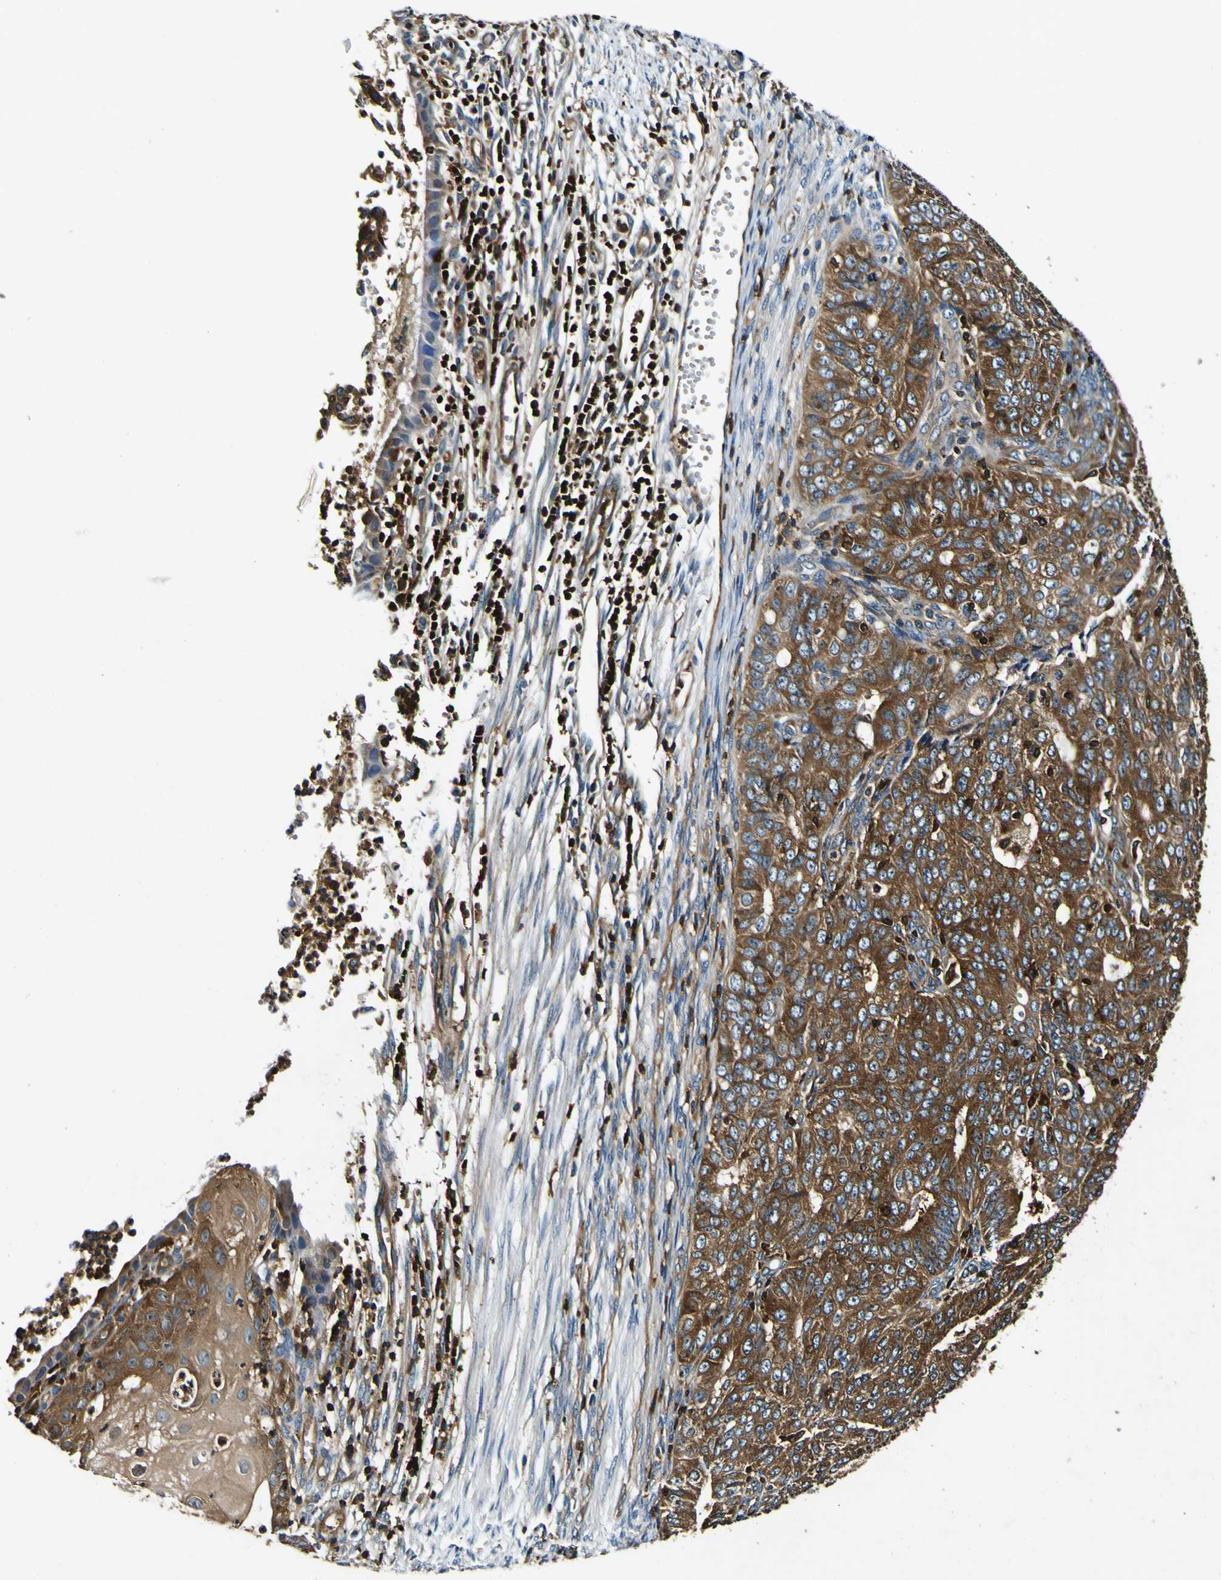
{"staining": {"intensity": "strong", "quantity": ">75%", "location": "cytoplasmic/membranous"}, "tissue": "endometrial cancer", "cell_type": "Tumor cells", "image_type": "cancer", "snomed": [{"axis": "morphology", "description": "Adenocarcinoma, NOS"}, {"axis": "topography", "description": "Endometrium"}], "caption": "Human adenocarcinoma (endometrial) stained with a brown dye exhibits strong cytoplasmic/membranous positive staining in about >75% of tumor cells.", "gene": "RHOT2", "patient": {"sex": "female", "age": 32}}